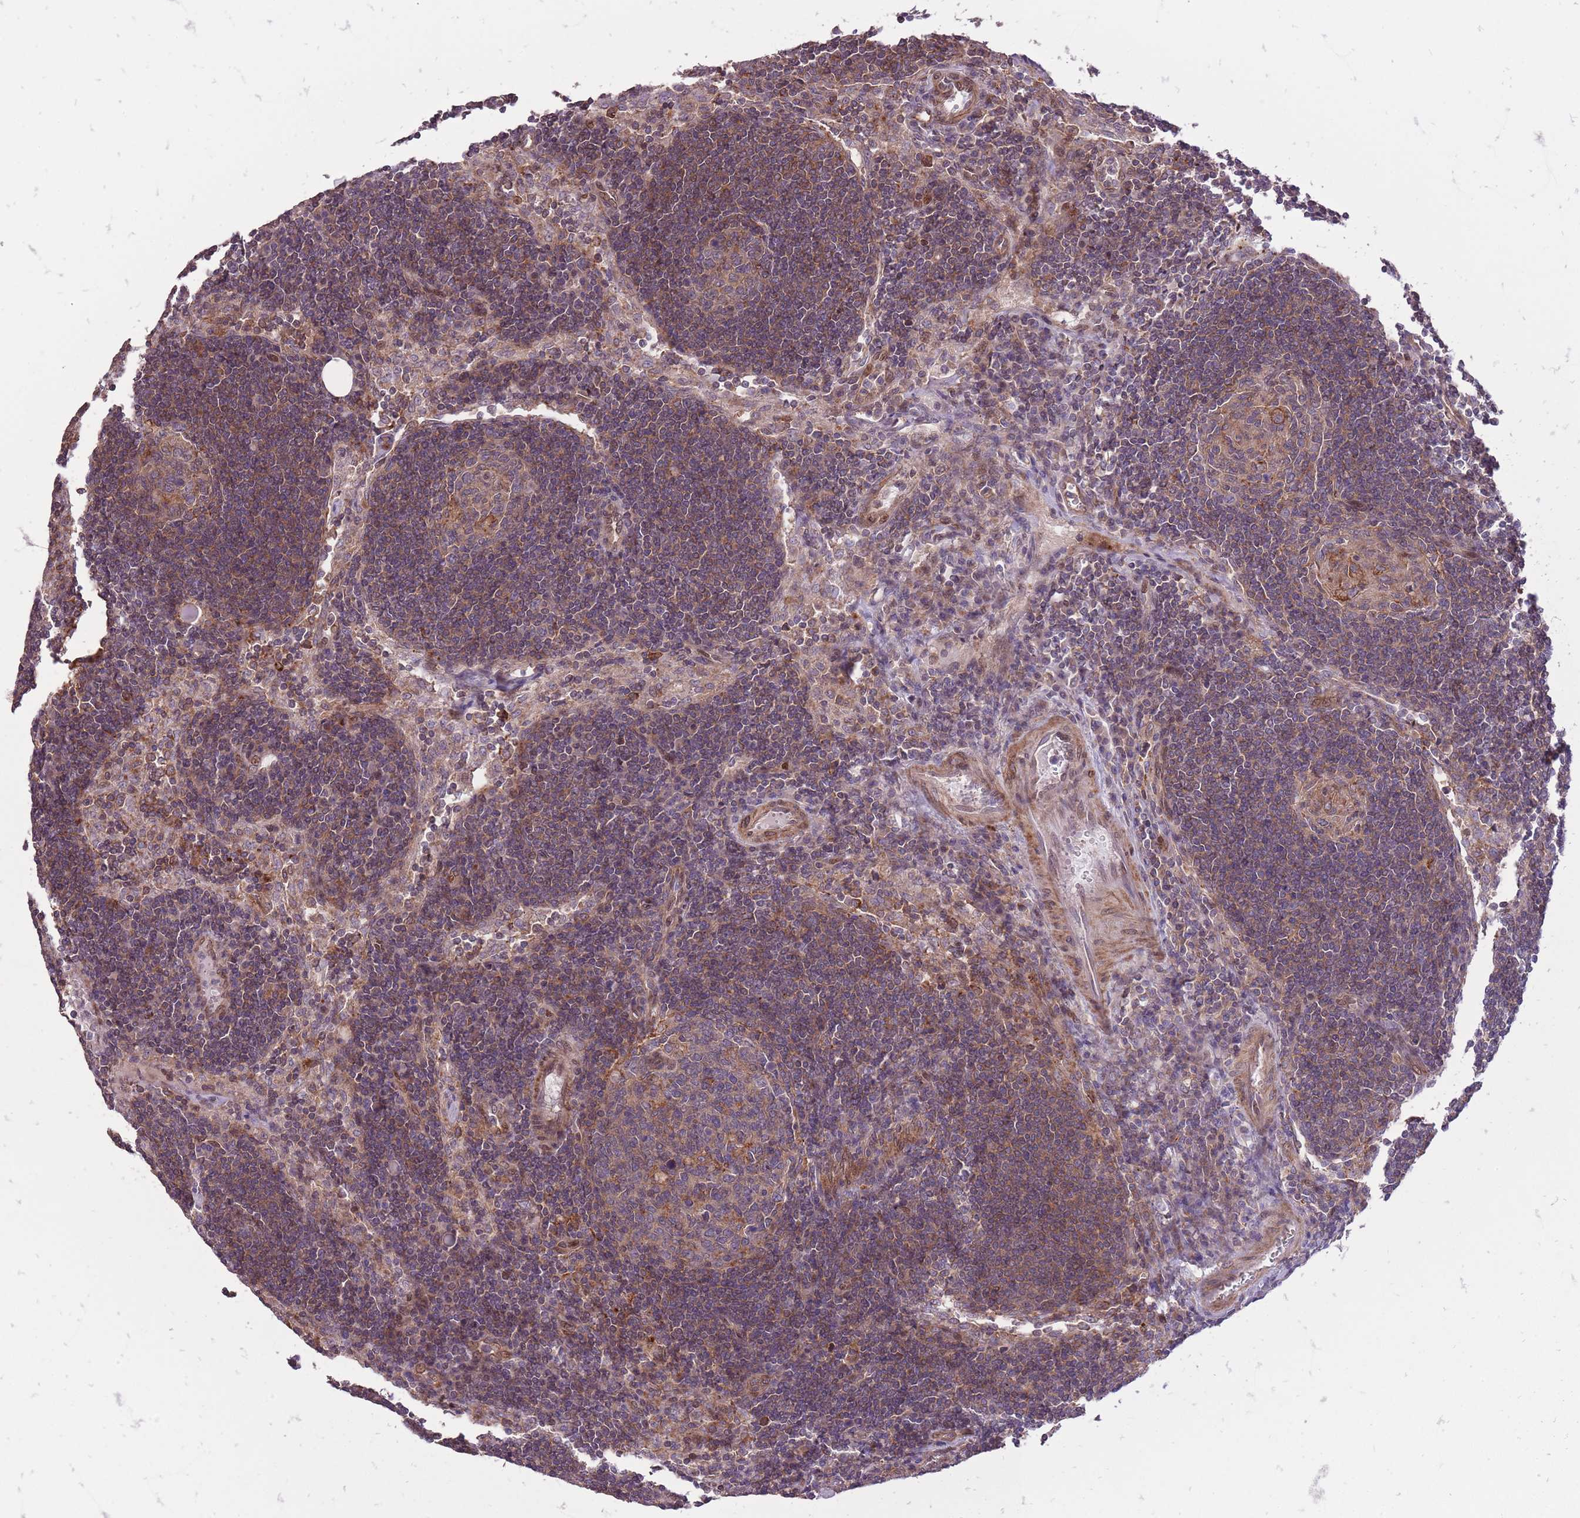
{"staining": {"intensity": "weak", "quantity": "<25%", "location": "cytoplasmic/membranous"}, "tissue": "lymph node", "cell_type": "Germinal center cells", "image_type": "normal", "snomed": [{"axis": "morphology", "description": "Normal tissue, NOS"}, {"axis": "topography", "description": "Lymph node"}], "caption": "An IHC histopathology image of unremarkable lymph node is shown. There is no staining in germinal center cells of lymph node.", "gene": "TET3", "patient": {"sex": "female", "age": 73}}